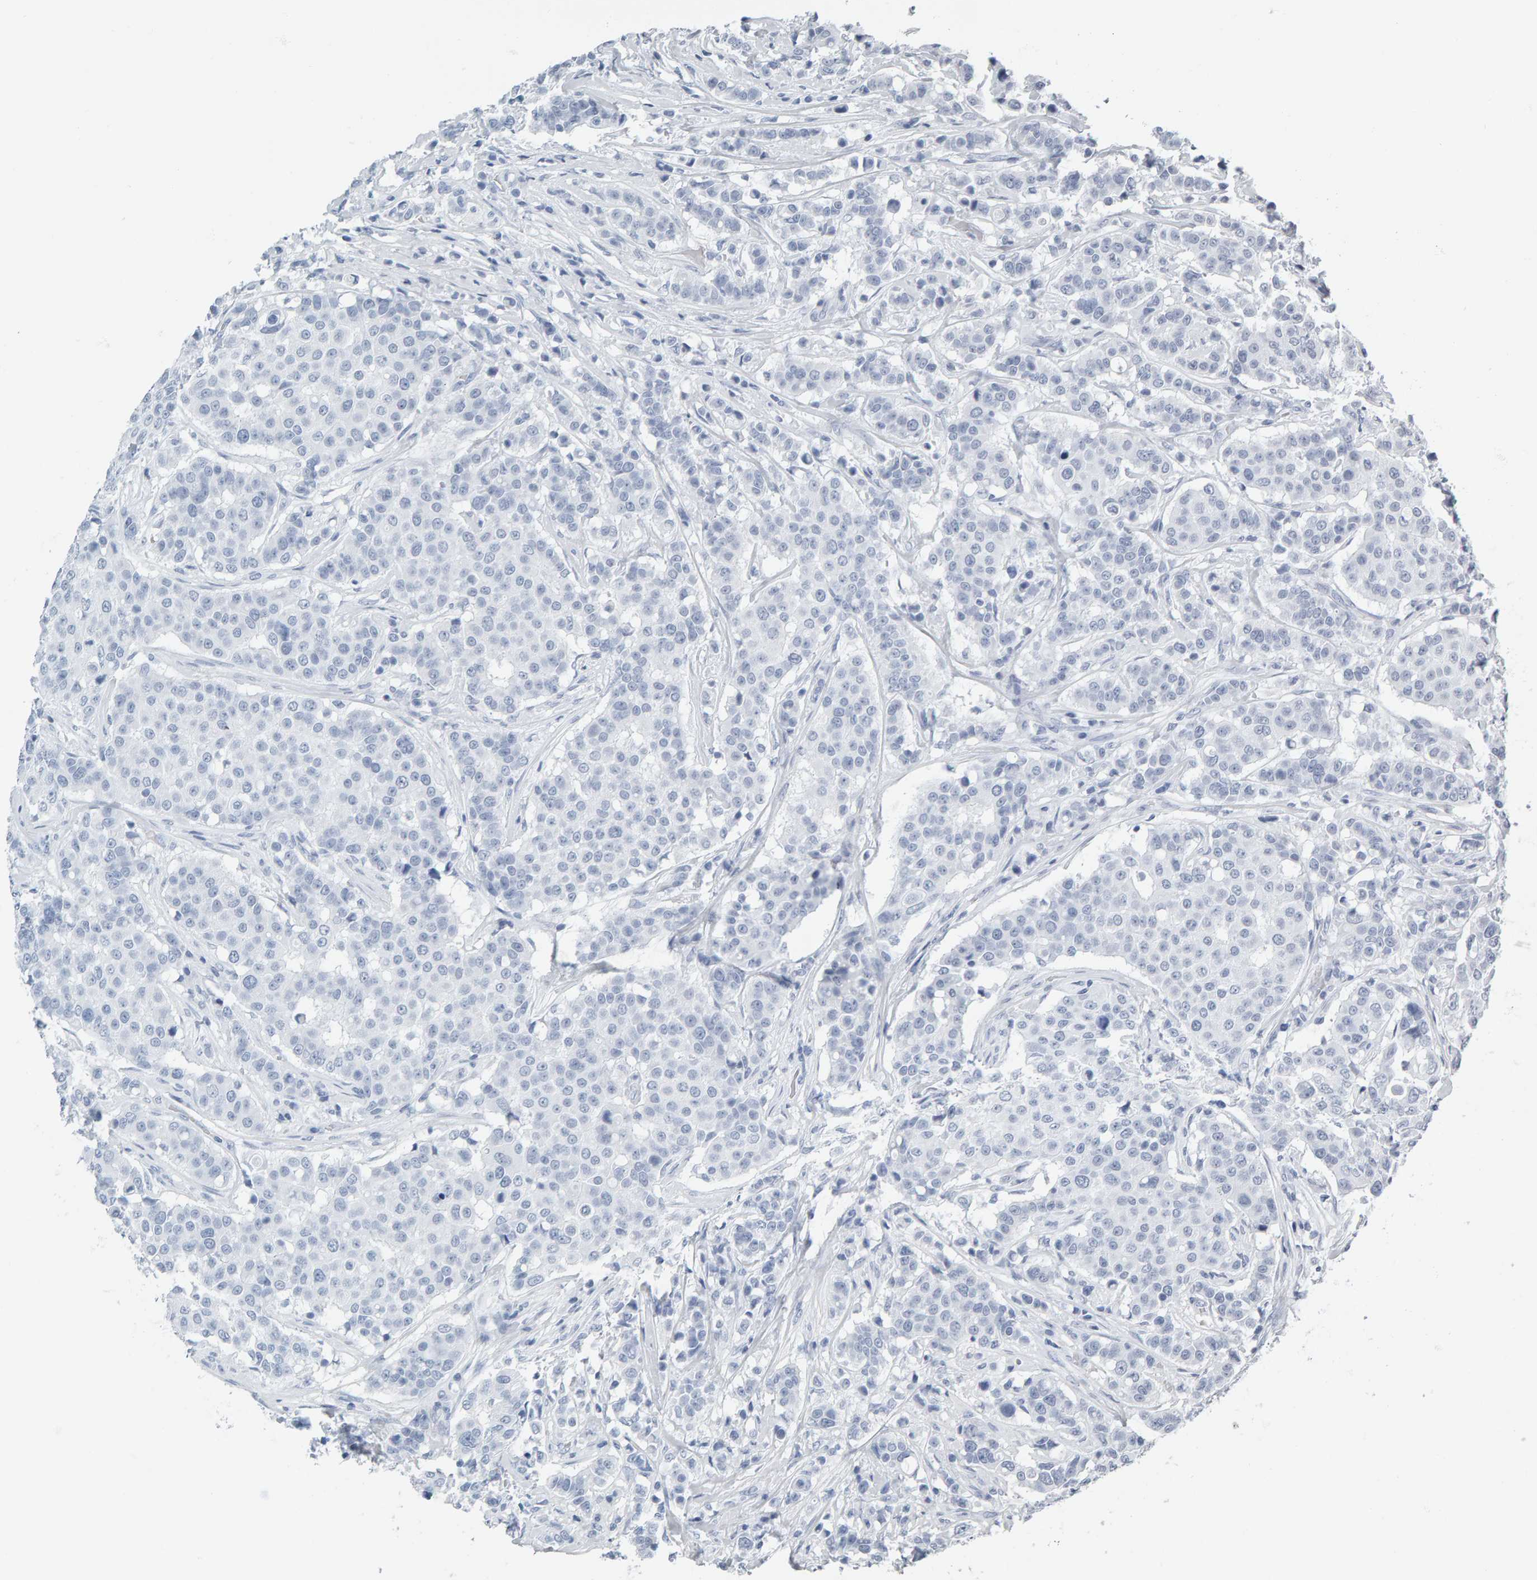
{"staining": {"intensity": "negative", "quantity": "none", "location": "none"}, "tissue": "breast cancer", "cell_type": "Tumor cells", "image_type": "cancer", "snomed": [{"axis": "morphology", "description": "Duct carcinoma"}, {"axis": "topography", "description": "Breast"}], "caption": "High power microscopy photomicrograph of an immunohistochemistry micrograph of infiltrating ductal carcinoma (breast), revealing no significant staining in tumor cells.", "gene": "SPACA3", "patient": {"sex": "female", "age": 27}}